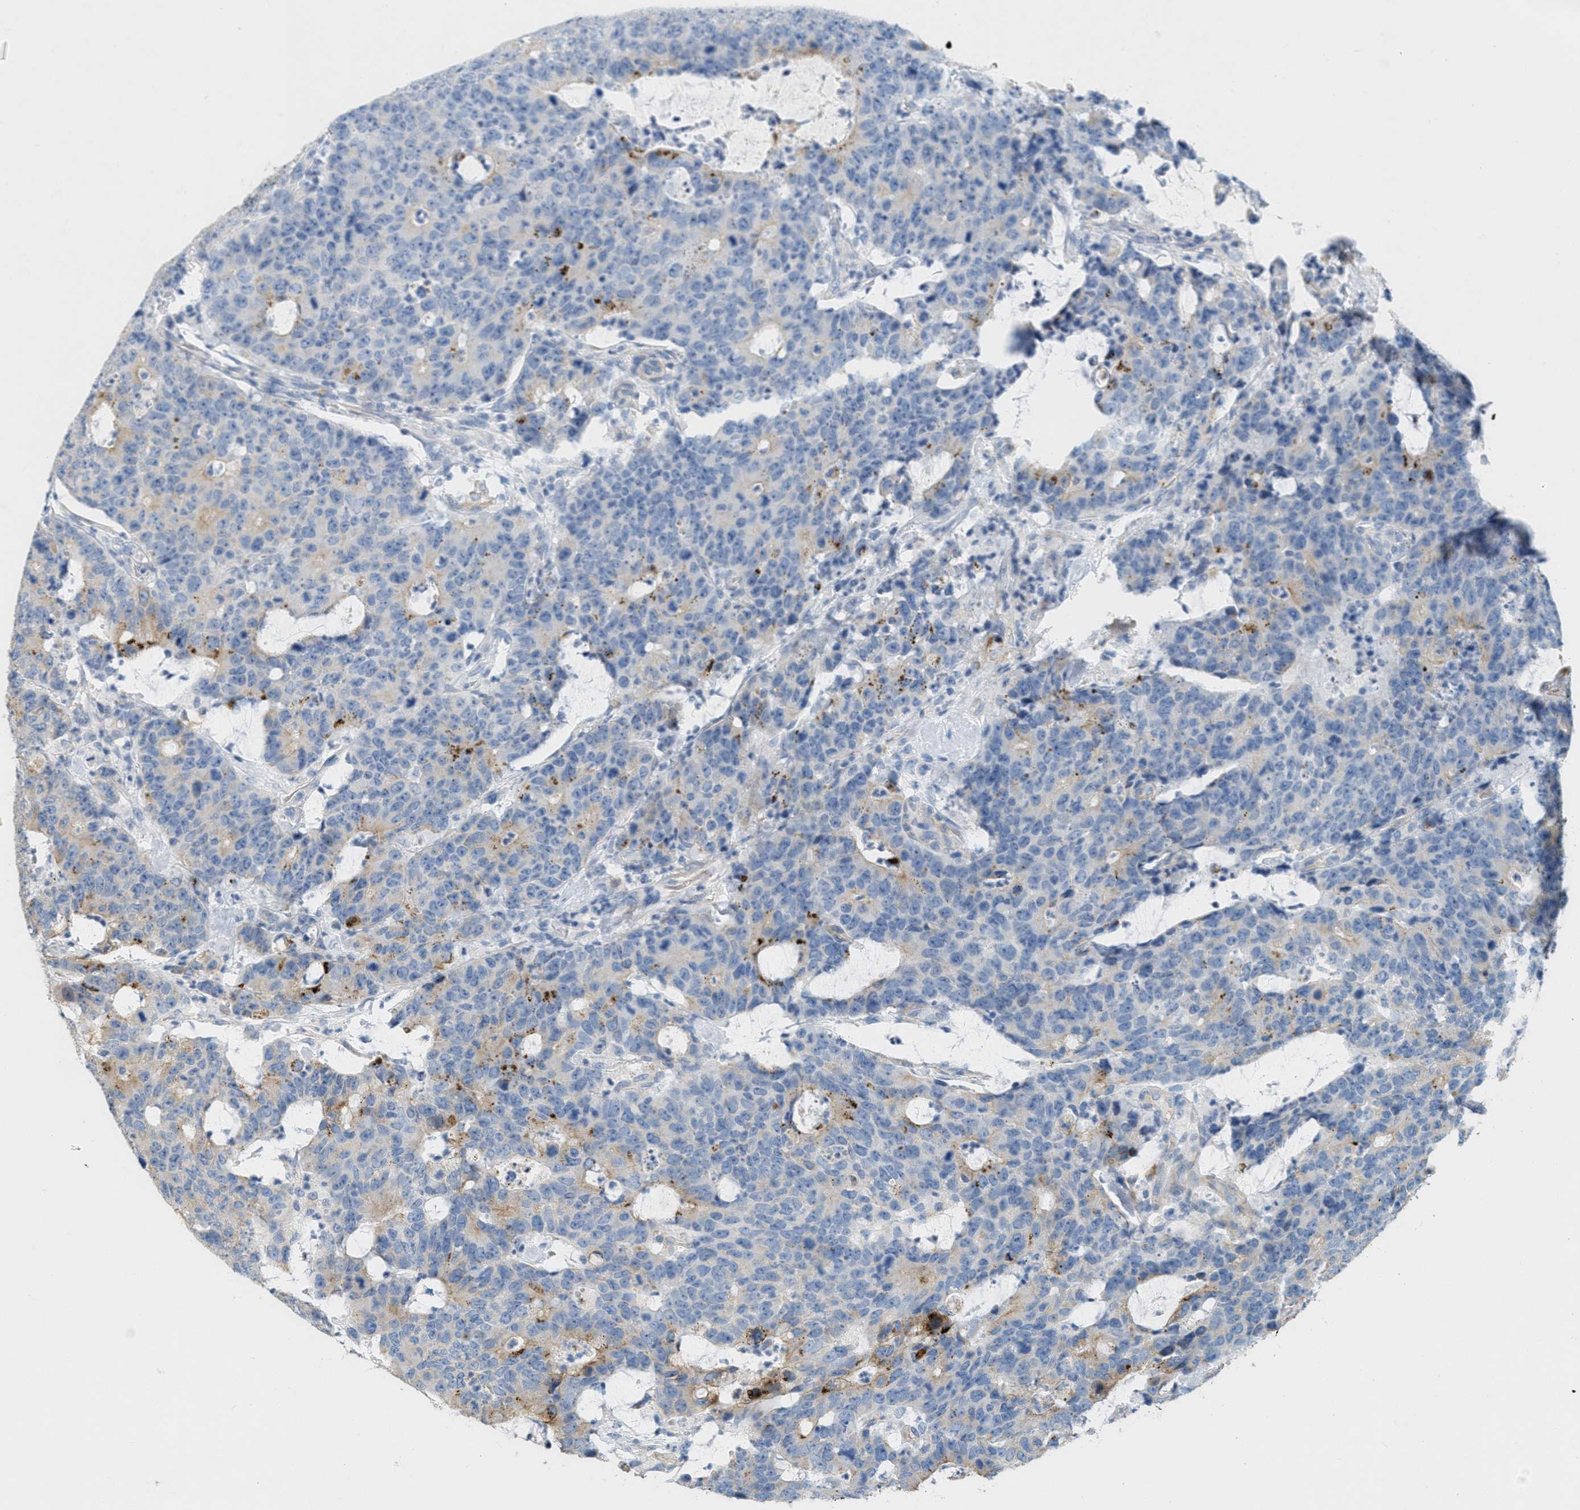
{"staining": {"intensity": "weak", "quantity": "<25%", "location": "cytoplasmic/membranous"}, "tissue": "colorectal cancer", "cell_type": "Tumor cells", "image_type": "cancer", "snomed": [{"axis": "morphology", "description": "Adenocarcinoma, NOS"}, {"axis": "topography", "description": "Colon"}], "caption": "A high-resolution image shows IHC staining of colorectal cancer (adenocarcinoma), which reveals no significant positivity in tumor cells.", "gene": "MRS2", "patient": {"sex": "female", "age": 86}}